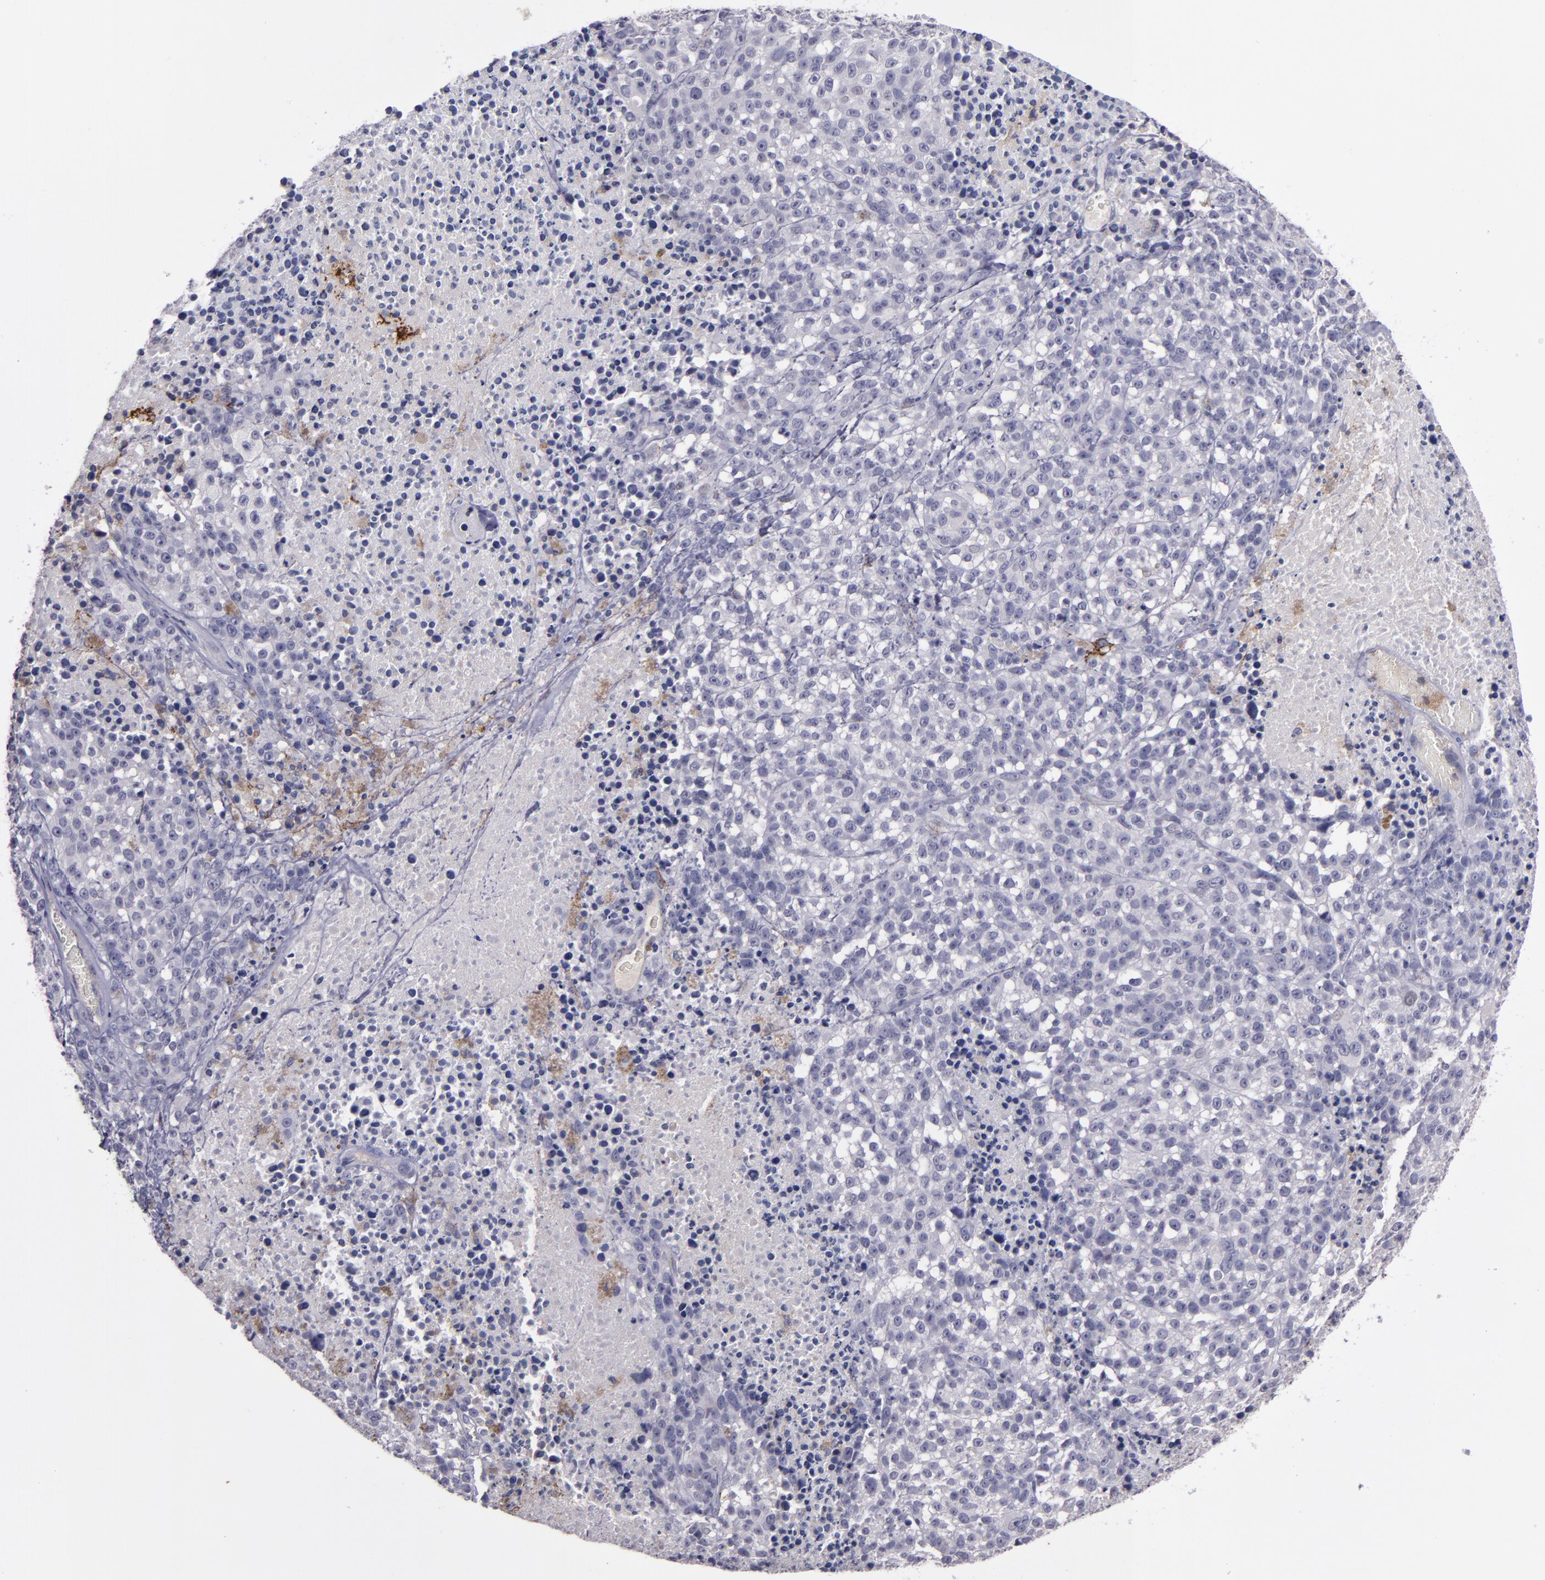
{"staining": {"intensity": "moderate", "quantity": "<25%", "location": "cytoplasmic/membranous"}, "tissue": "melanoma", "cell_type": "Tumor cells", "image_type": "cancer", "snomed": [{"axis": "morphology", "description": "Malignant melanoma, Metastatic site"}, {"axis": "topography", "description": "Cerebral cortex"}], "caption": "This is an image of immunohistochemistry (IHC) staining of malignant melanoma (metastatic site), which shows moderate positivity in the cytoplasmic/membranous of tumor cells.", "gene": "MFGE8", "patient": {"sex": "female", "age": 52}}